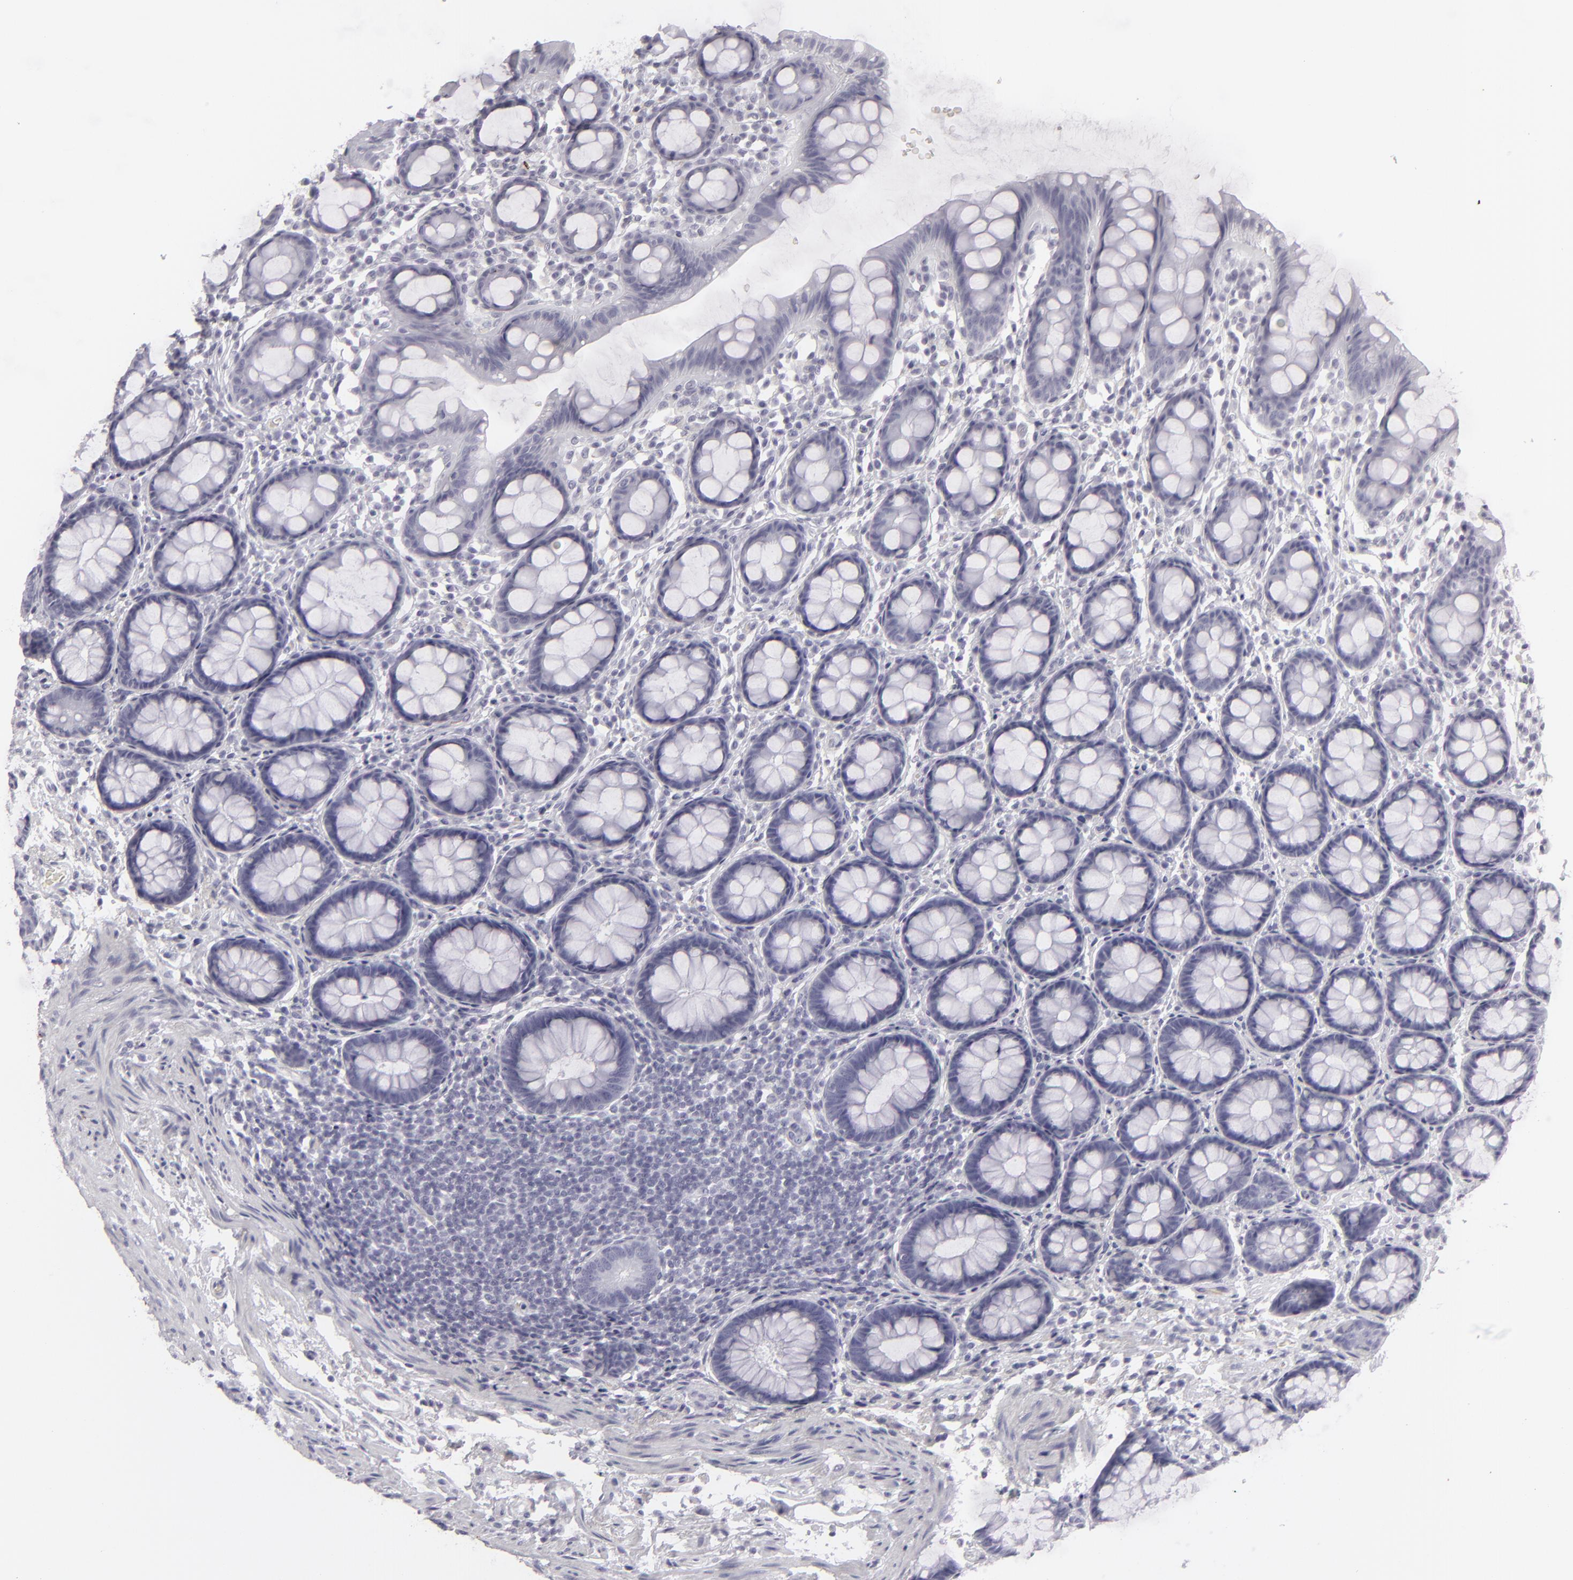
{"staining": {"intensity": "negative", "quantity": "none", "location": "none"}, "tissue": "rectum", "cell_type": "Glandular cells", "image_type": "normal", "snomed": [{"axis": "morphology", "description": "Normal tissue, NOS"}, {"axis": "topography", "description": "Rectum"}], "caption": "Immunohistochemistry micrograph of benign rectum: human rectum stained with DAB exhibits no significant protein positivity in glandular cells.", "gene": "KRT1", "patient": {"sex": "male", "age": 92}}